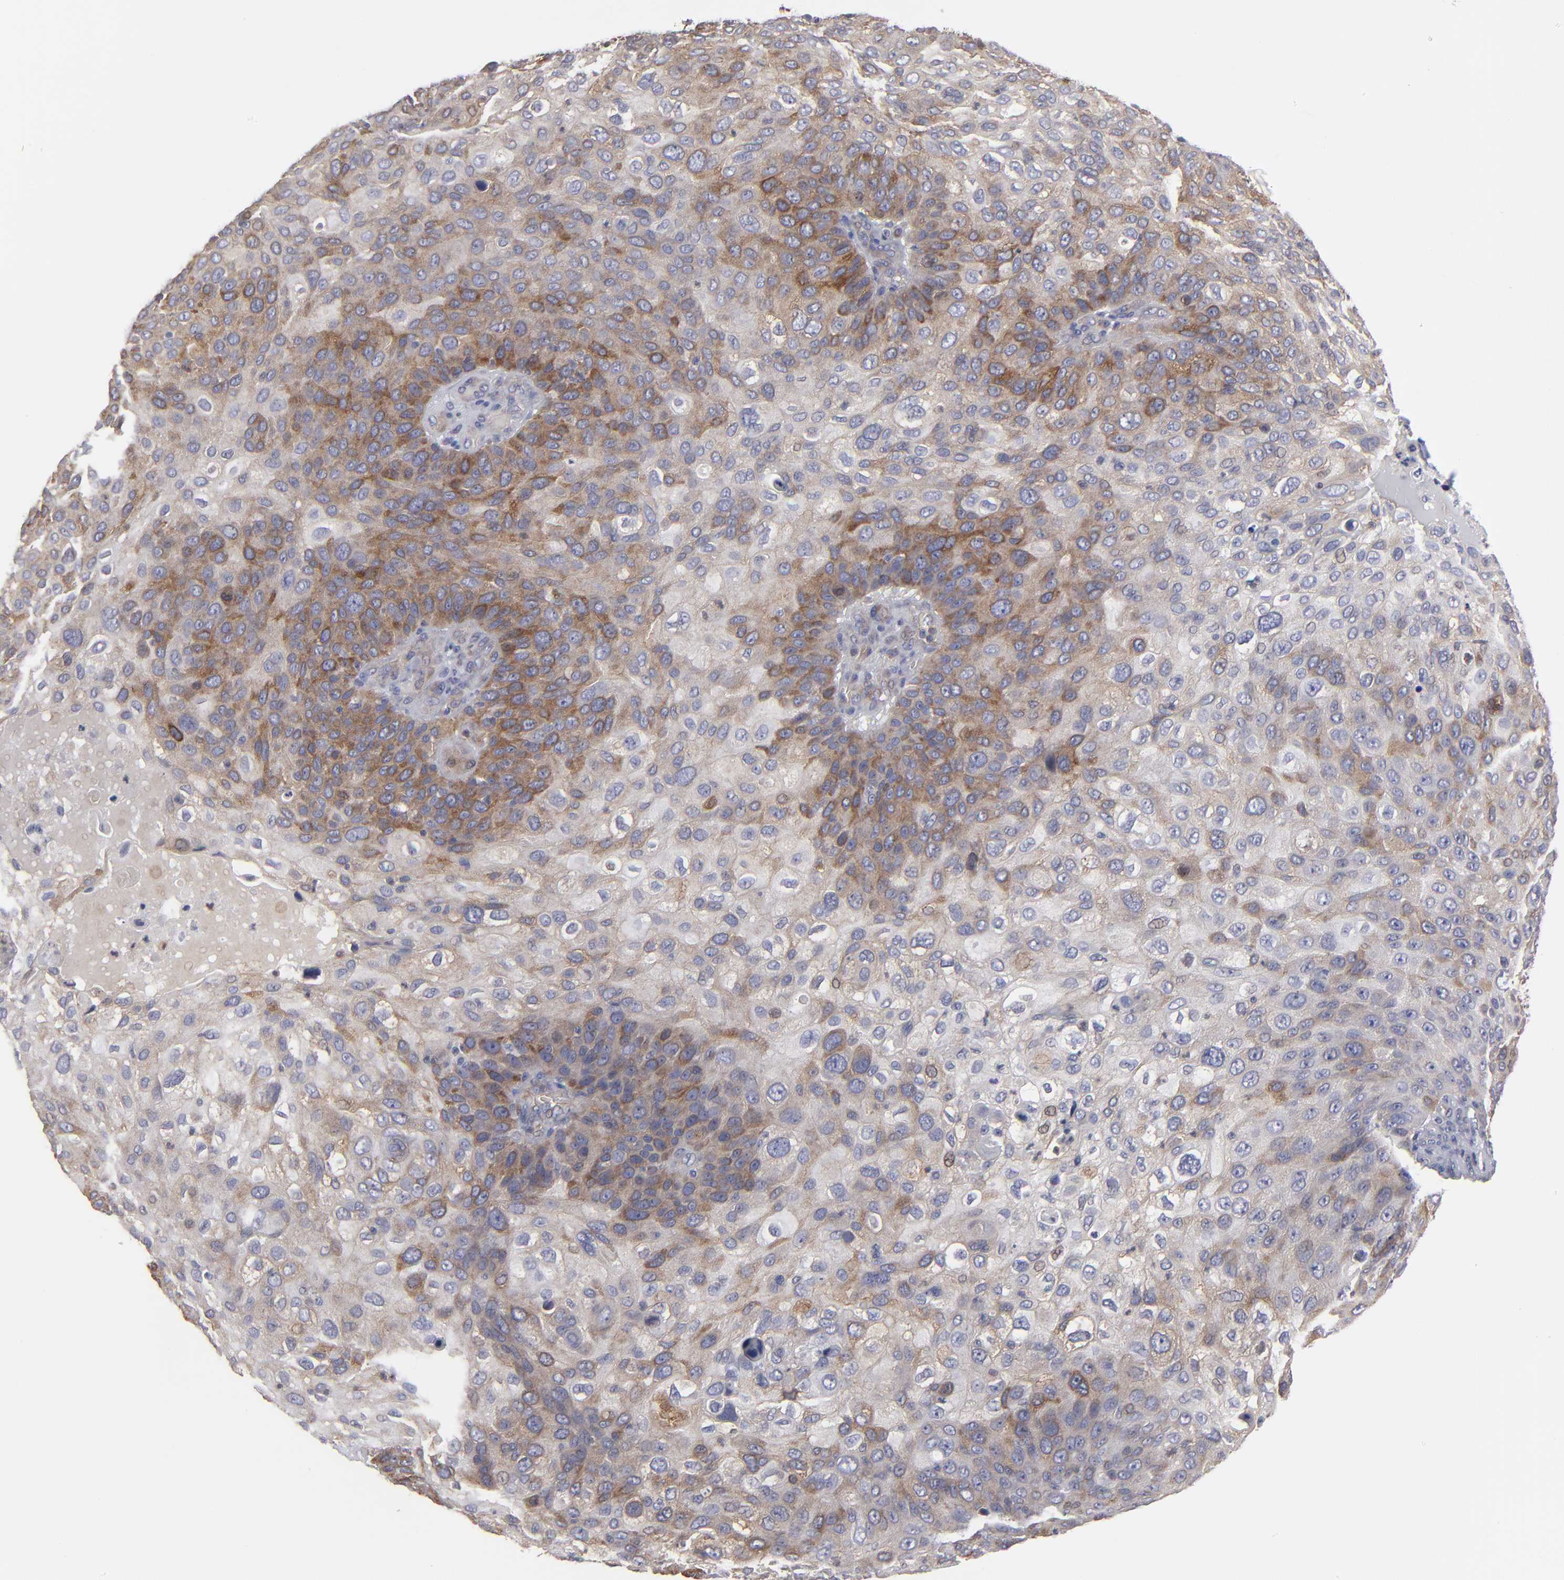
{"staining": {"intensity": "moderate", "quantity": ">75%", "location": "cytoplasmic/membranous"}, "tissue": "skin cancer", "cell_type": "Tumor cells", "image_type": "cancer", "snomed": [{"axis": "morphology", "description": "Squamous cell carcinoma, NOS"}, {"axis": "topography", "description": "Skin"}], "caption": "Immunohistochemical staining of human skin cancer (squamous cell carcinoma) demonstrates medium levels of moderate cytoplasmic/membranous positivity in approximately >75% of tumor cells. (DAB (3,3'-diaminobenzidine) = brown stain, brightfield microscopy at high magnification).", "gene": "CEP97", "patient": {"sex": "male", "age": 87}}